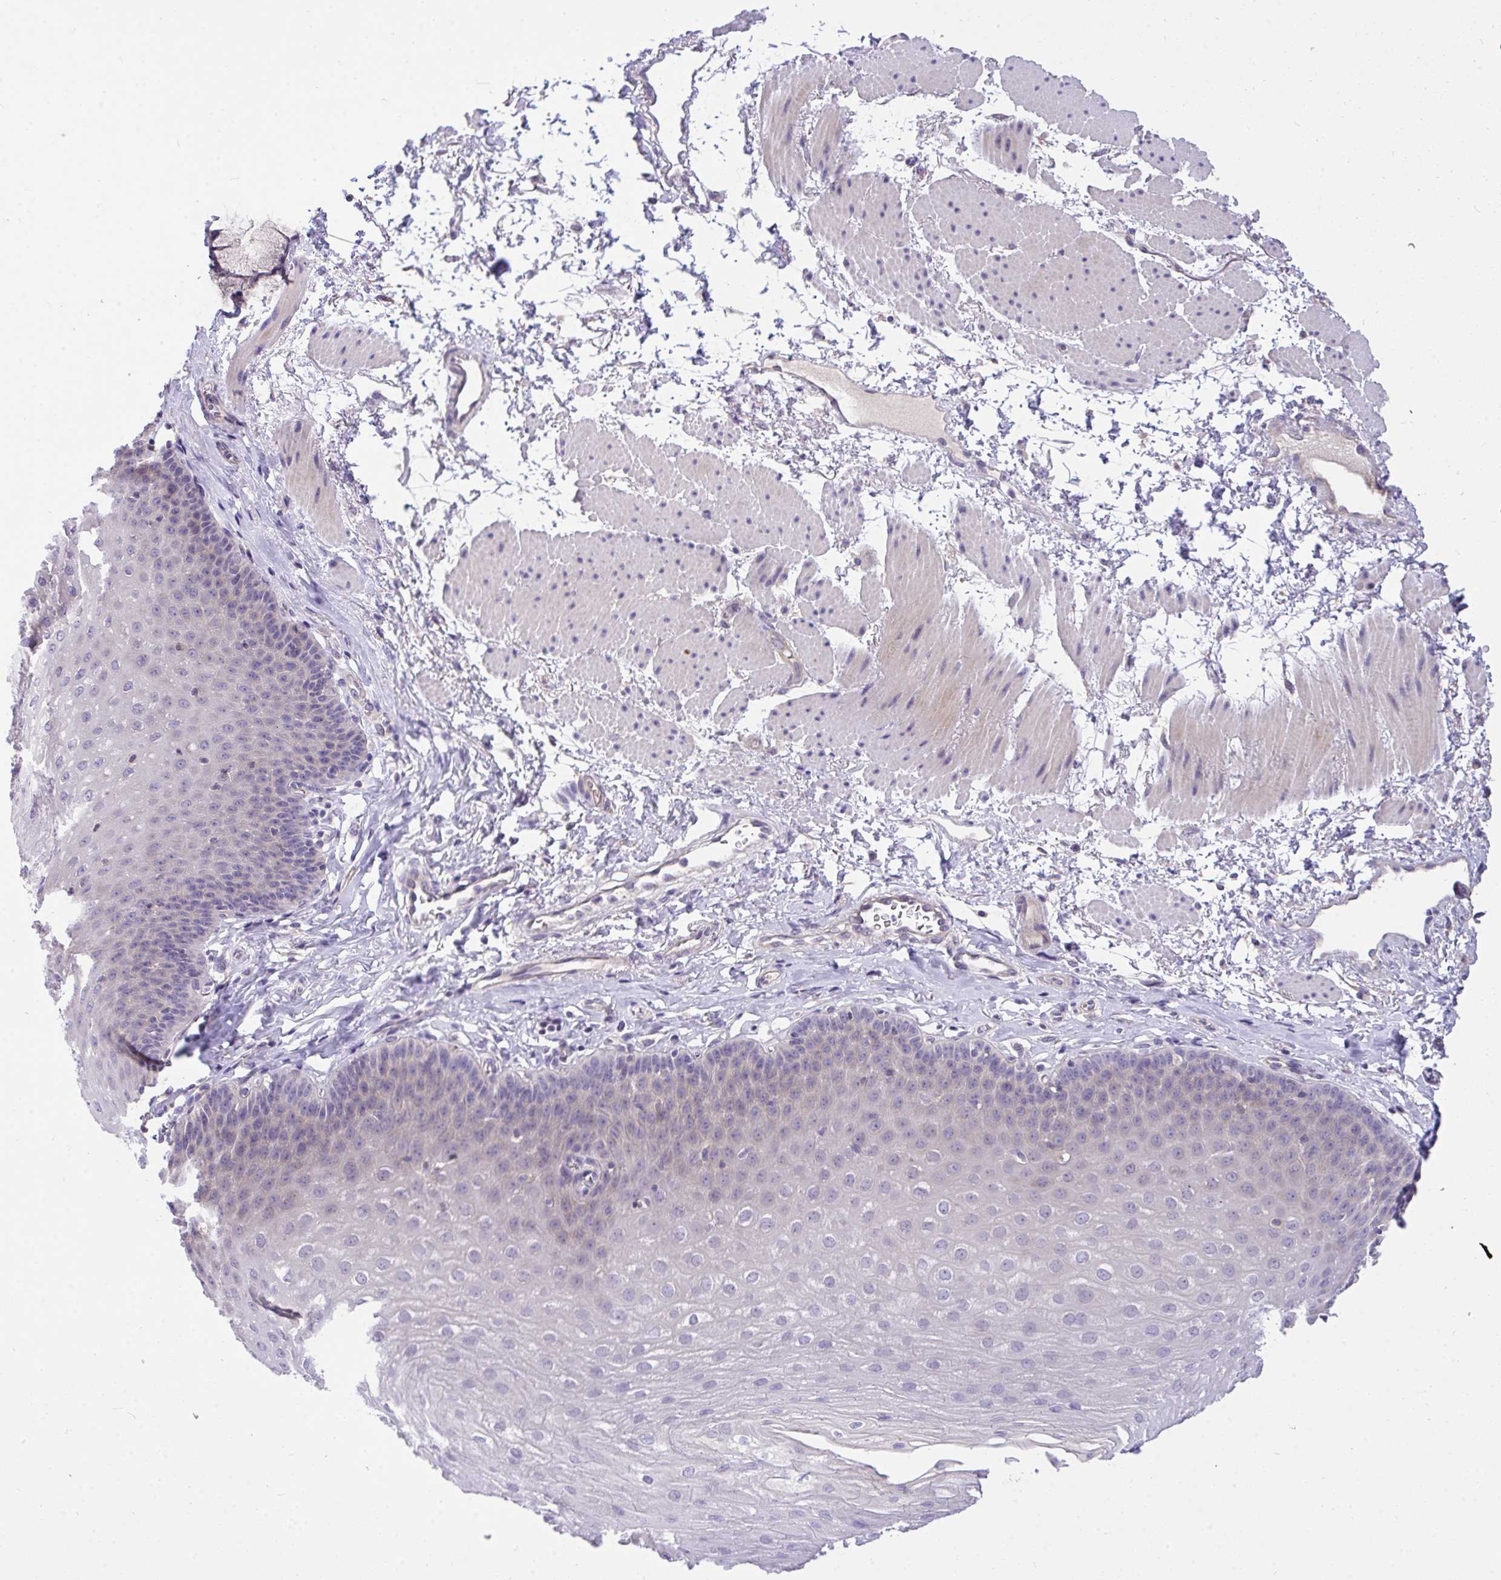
{"staining": {"intensity": "negative", "quantity": "none", "location": "none"}, "tissue": "esophagus", "cell_type": "Squamous epithelial cells", "image_type": "normal", "snomed": [{"axis": "morphology", "description": "Normal tissue, NOS"}, {"axis": "topography", "description": "Esophagus"}], "caption": "High magnification brightfield microscopy of normal esophagus stained with DAB (3,3'-diaminobenzidine) (brown) and counterstained with hematoxylin (blue): squamous epithelial cells show no significant expression.", "gene": "TLN2", "patient": {"sex": "female", "age": 81}}